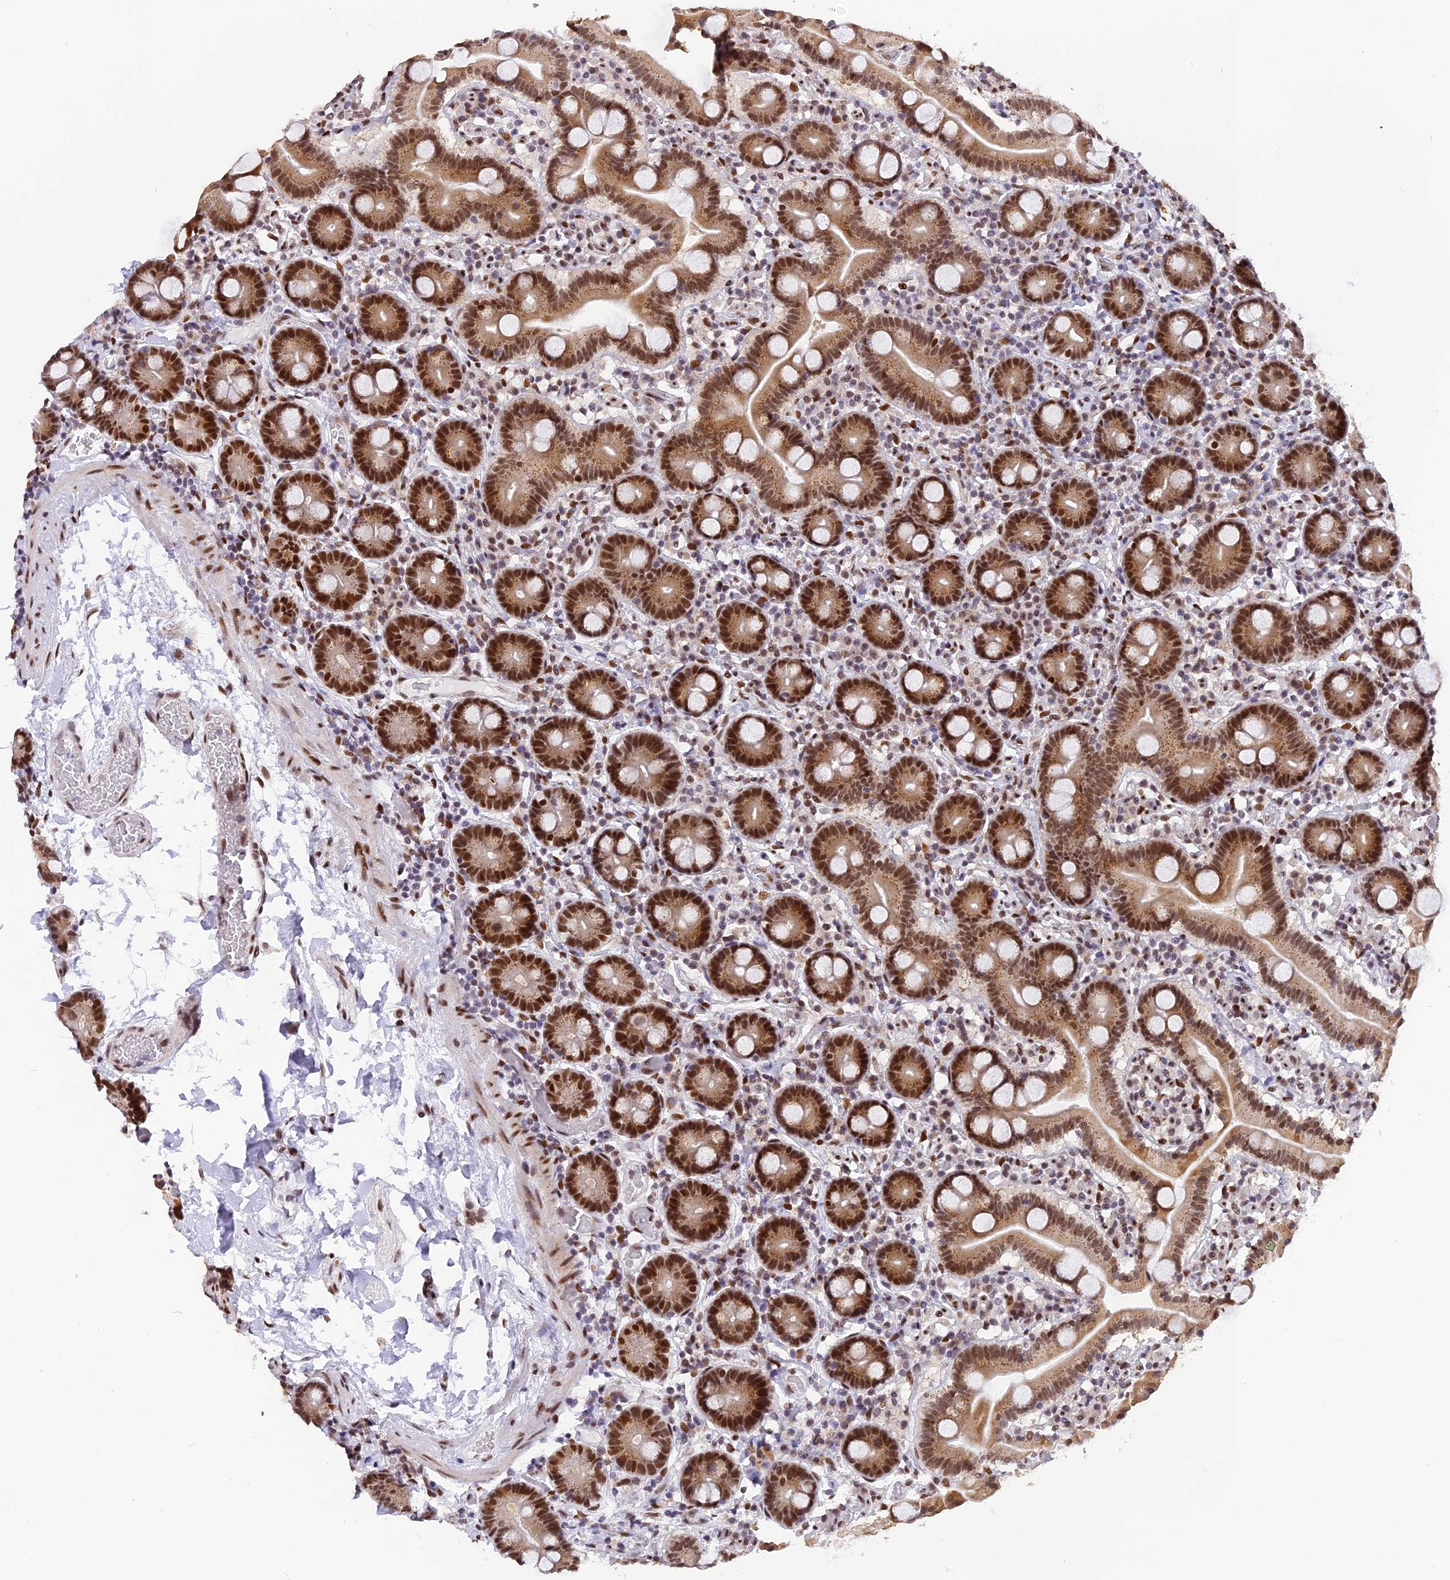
{"staining": {"intensity": "strong", "quantity": ">75%", "location": "nuclear"}, "tissue": "duodenum", "cell_type": "Glandular cells", "image_type": "normal", "snomed": [{"axis": "morphology", "description": "Normal tissue, NOS"}, {"axis": "topography", "description": "Duodenum"}], "caption": "Glandular cells exhibit strong nuclear expression in approximately >75% of cells in benign duodenum.", "gene": "IRF2BP1", "patient": {"sex": "male", "age": 55}}